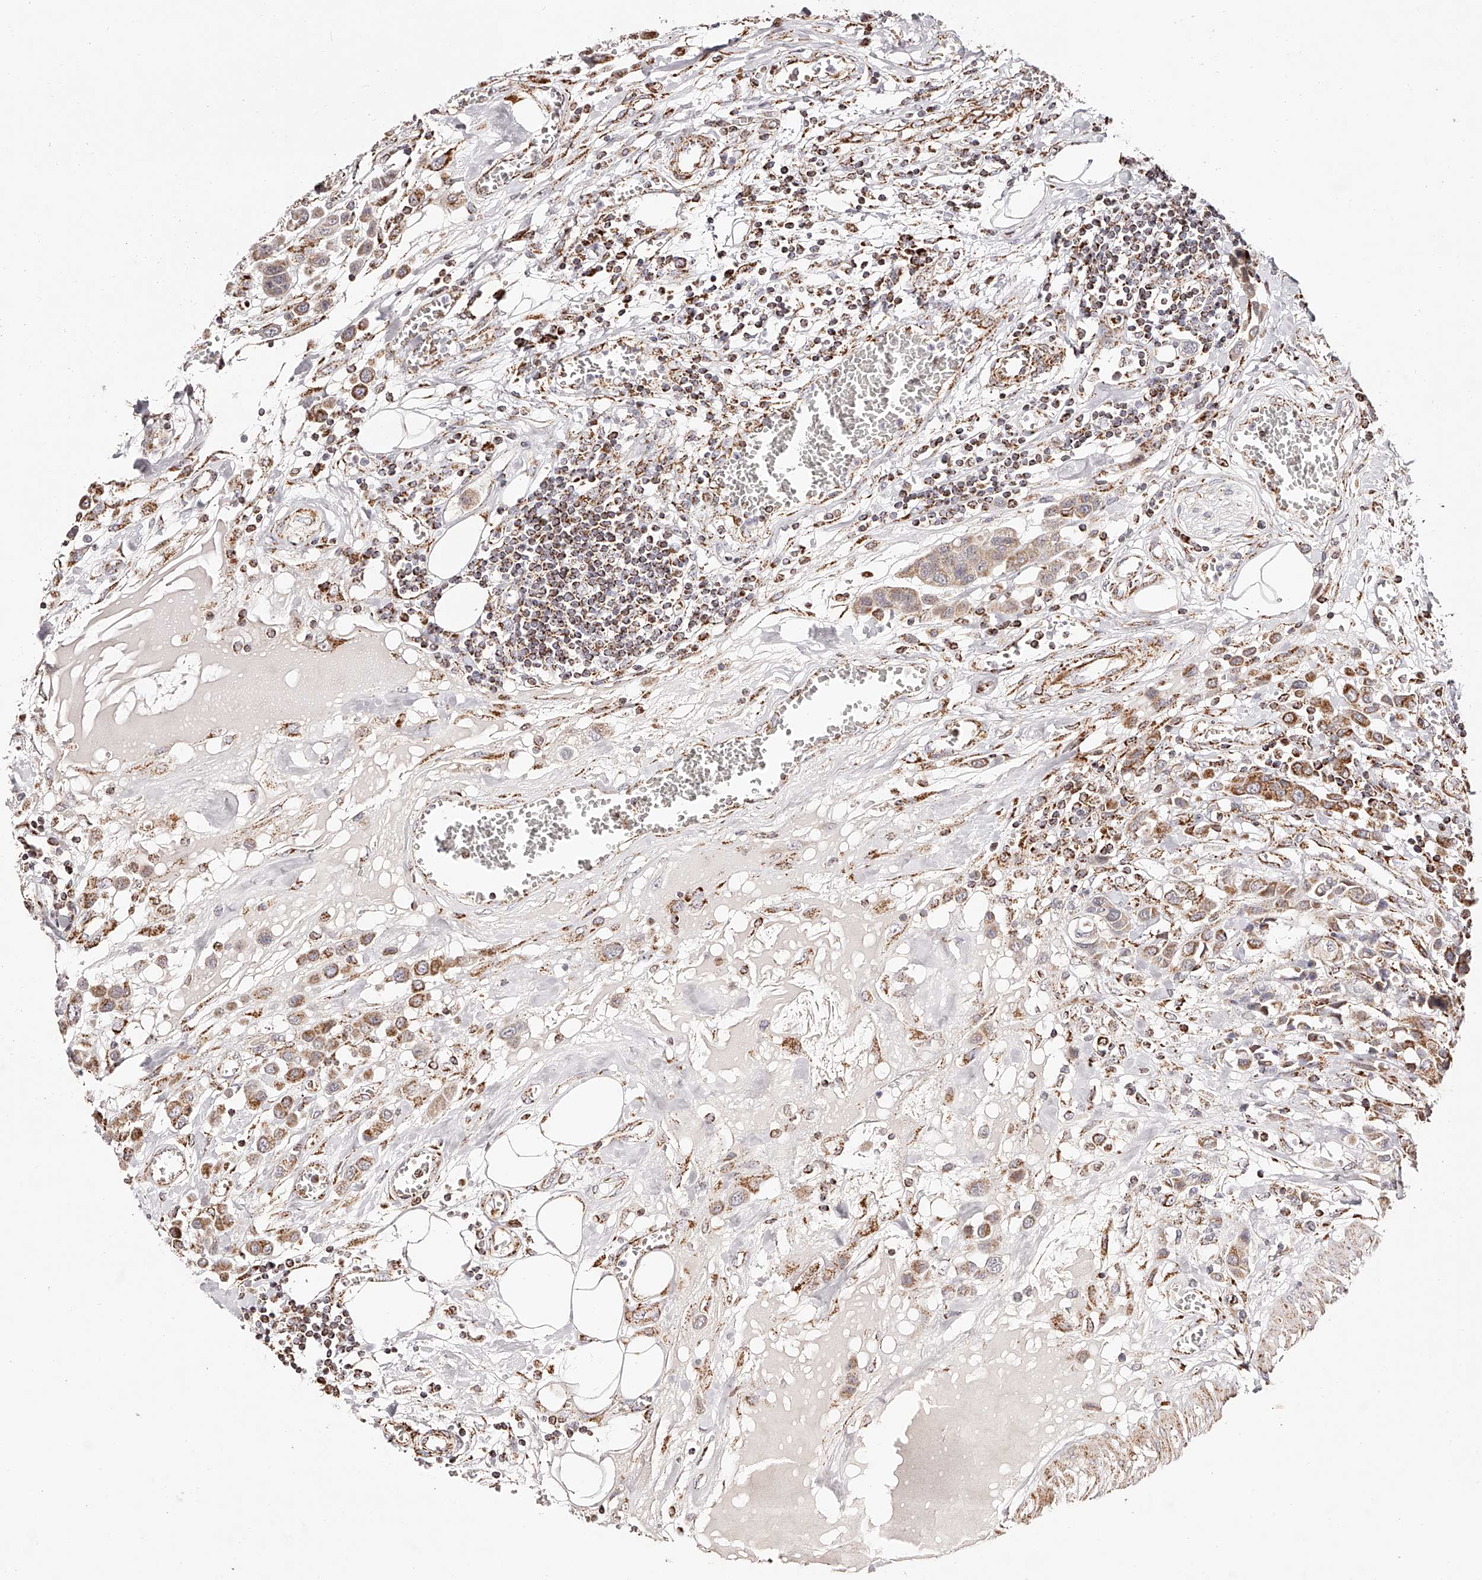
{"staining": {"intensity": "moderate", "quantity": ">75%", "location": "cytoplasmic/membranous"}, "tissue": "urothelial cancer", "cell_type": "Tumor cells", "image_type": "cancer", "snomed": [{"axis": "morphology", "description": "Urothelial carcinoma, High grade"}, {"axis": "topography", "description": "Urinary bladder"}], "caption": "DAB immunohistochemical staining of urothelial cancer exhibits moderate cytoplasmic/membranous protein staining in approximately >75% of tumor cells.", "gene": "NDUFV3", "patient": {"sex": "male", "age": 50}}